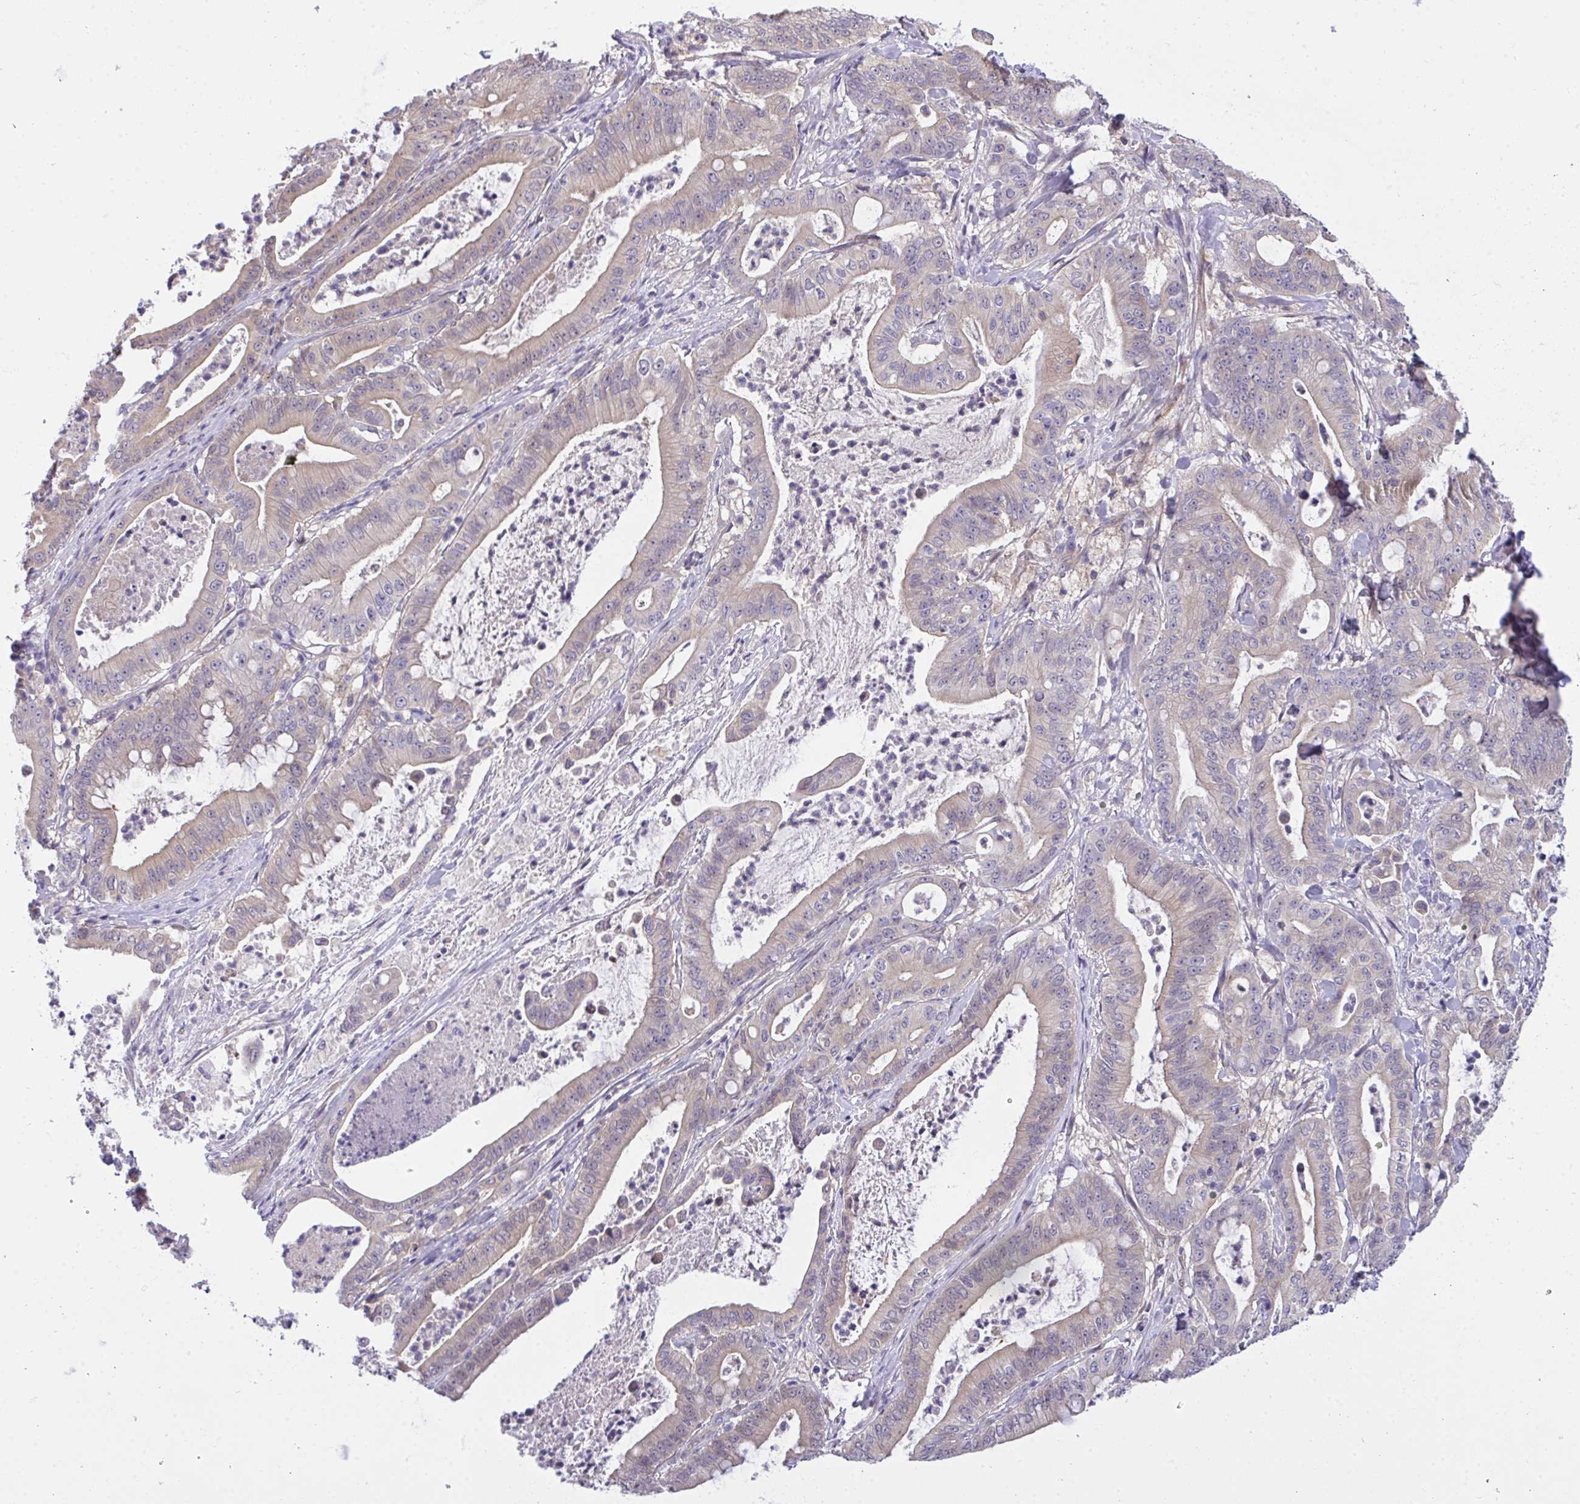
{"staining": {"intensity": "weak", "quantity": "<25%", "location": "cytoplasmic/membranous"}, "tissue": "pancreatic cancer", "cell_type": "Tumor cells", "image_type": "cancer", "snomed": [{"axis": "morphology", "description": "Adenocarcinoma, NOS"}, {"axis": "topography", "description": "Pancreas"}], "caption": "This image is of pancreatic cancer (adenocarcinoma) stained with IHC to label a protein in brown with the nuclei are counter-stained blue. There is no positivity in tumor cells.", "gene": "C19orf54", "patient": {"sex": "male", "age": 71}}